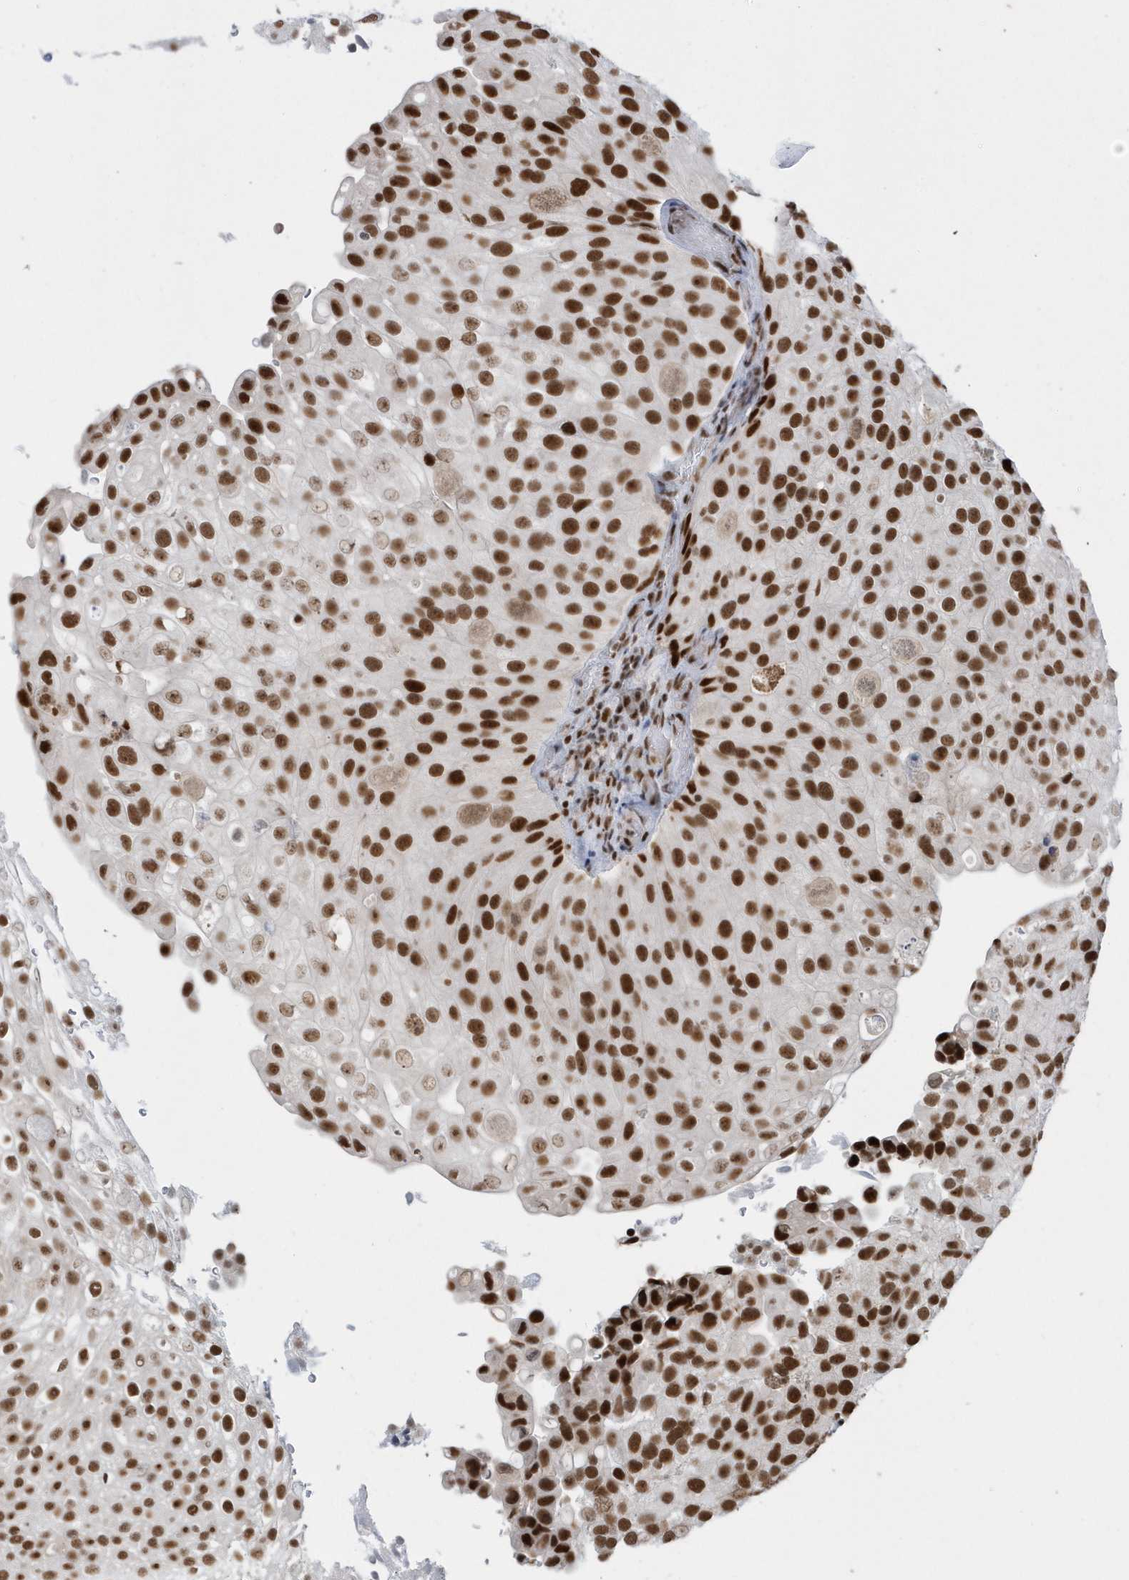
{"staining": {"intensity": "strong", "quantity": ">75%", "location": "nuclear"}, "tissue": "urothelial cancer", "cell_type": "Tumor cells", "image_type": "cancer", "snomed": [{"axis": "morphology", "description": "Urothelial carcinoma, Low grade"}, {"axis": "topography", "description": "Urinary bladder"}], "caption": "A histopathology image of urothelial cancer stained for a protein displays strong nuclear brown staining in tumor cells. The staining was performed using DAB (3,3'-diaminobenzidine), with brown indicating positive protein expression. Nuclei are stained blue with hematoxylin.", "gene": "SEPHS1", "patient": {"sex": "male", "age": 78}}